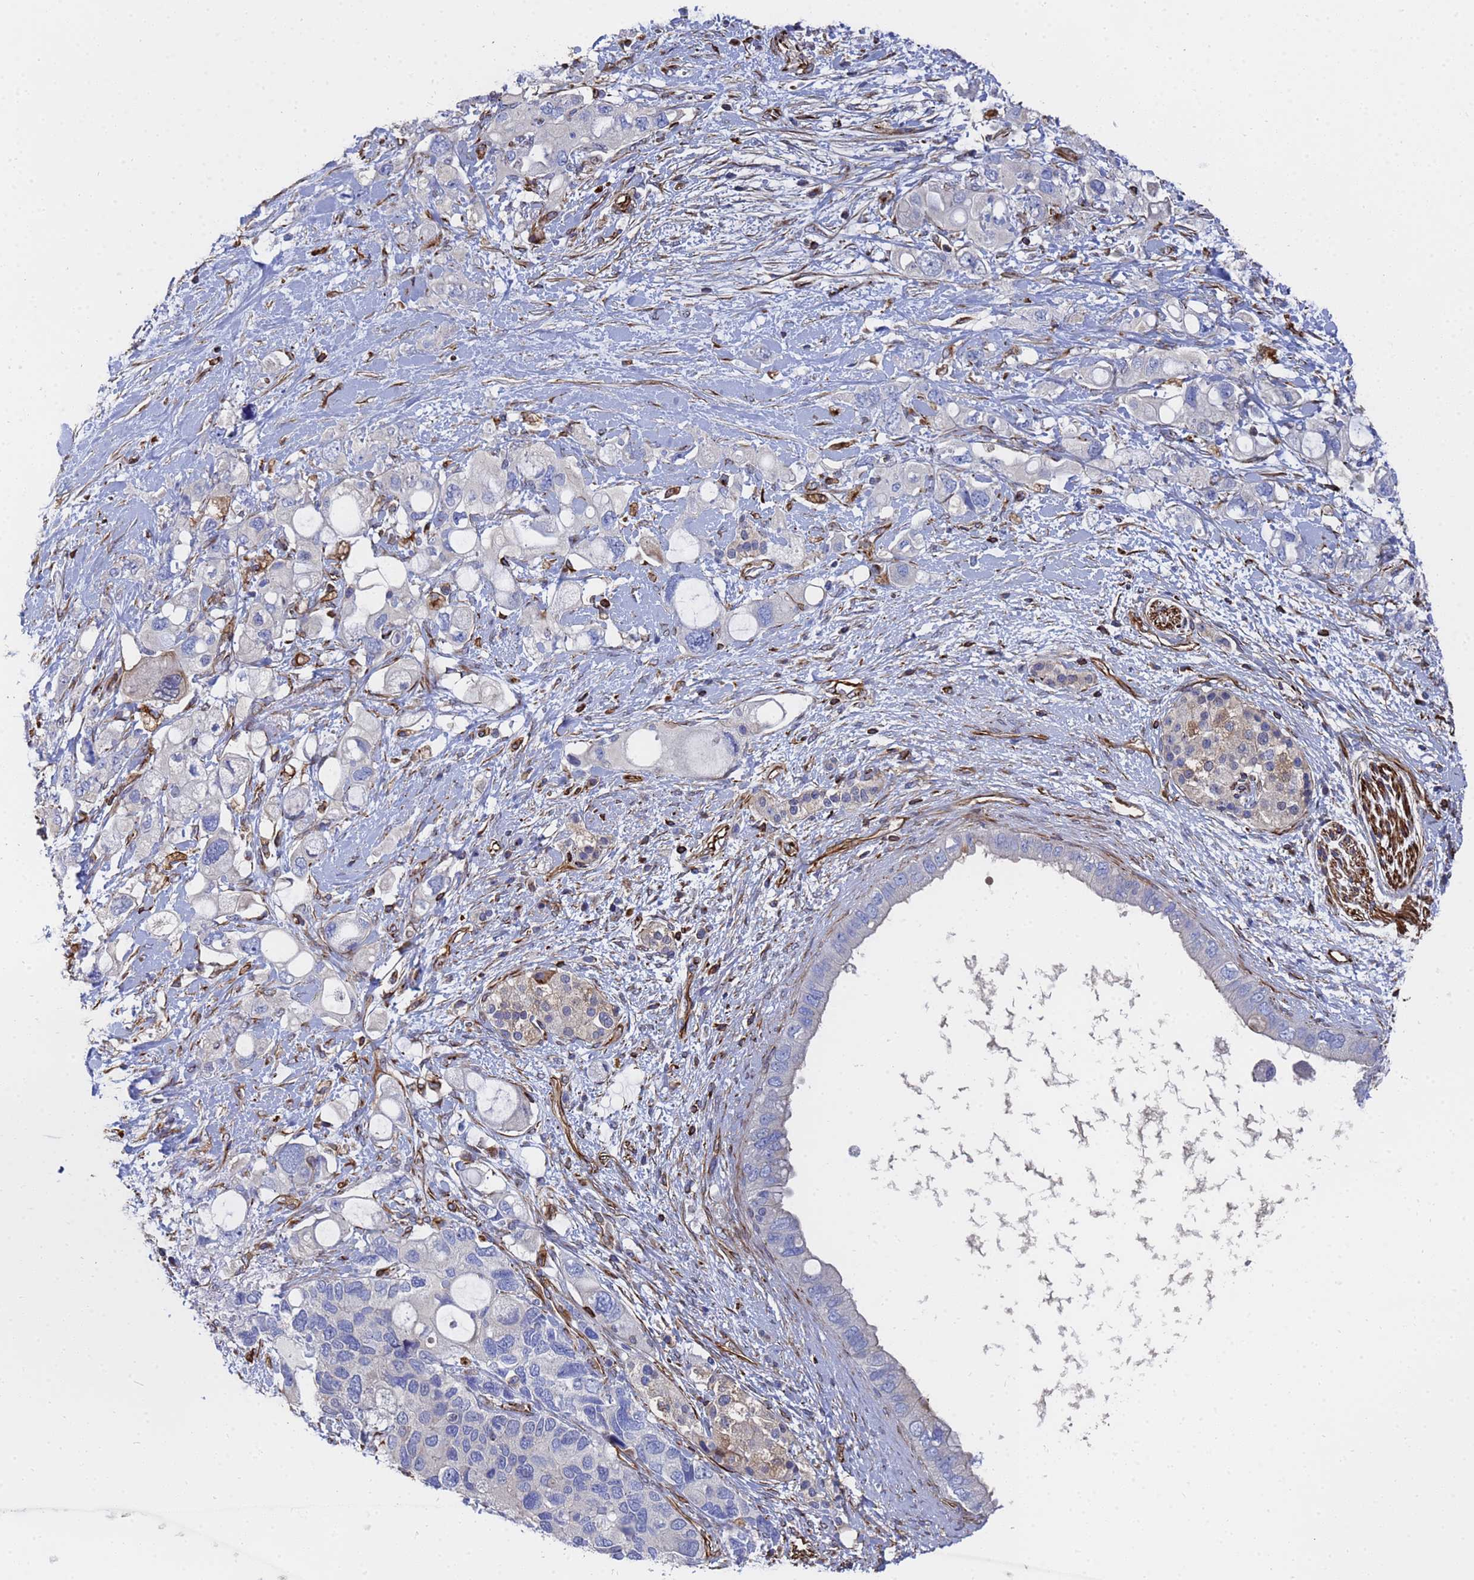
{"staining": {"intensity": "negative", "quantity": "none", "location": "none"}, "tissue": "pancreatic cancer", "cell_type": "Tumor cells", "image_type": "cancer", "snomed": [{"axis": "morphology", "description": "Adenocarcinoma, NOS"}, {"axis": "topography", "description": "Pancreas"}], "caption": "DAB immunohistochemical staining of human pancreatic cancer shows no significant positivity in tumor cells.", "gene": "SYT13", "patient": {"sex": "female", "age": 56}}